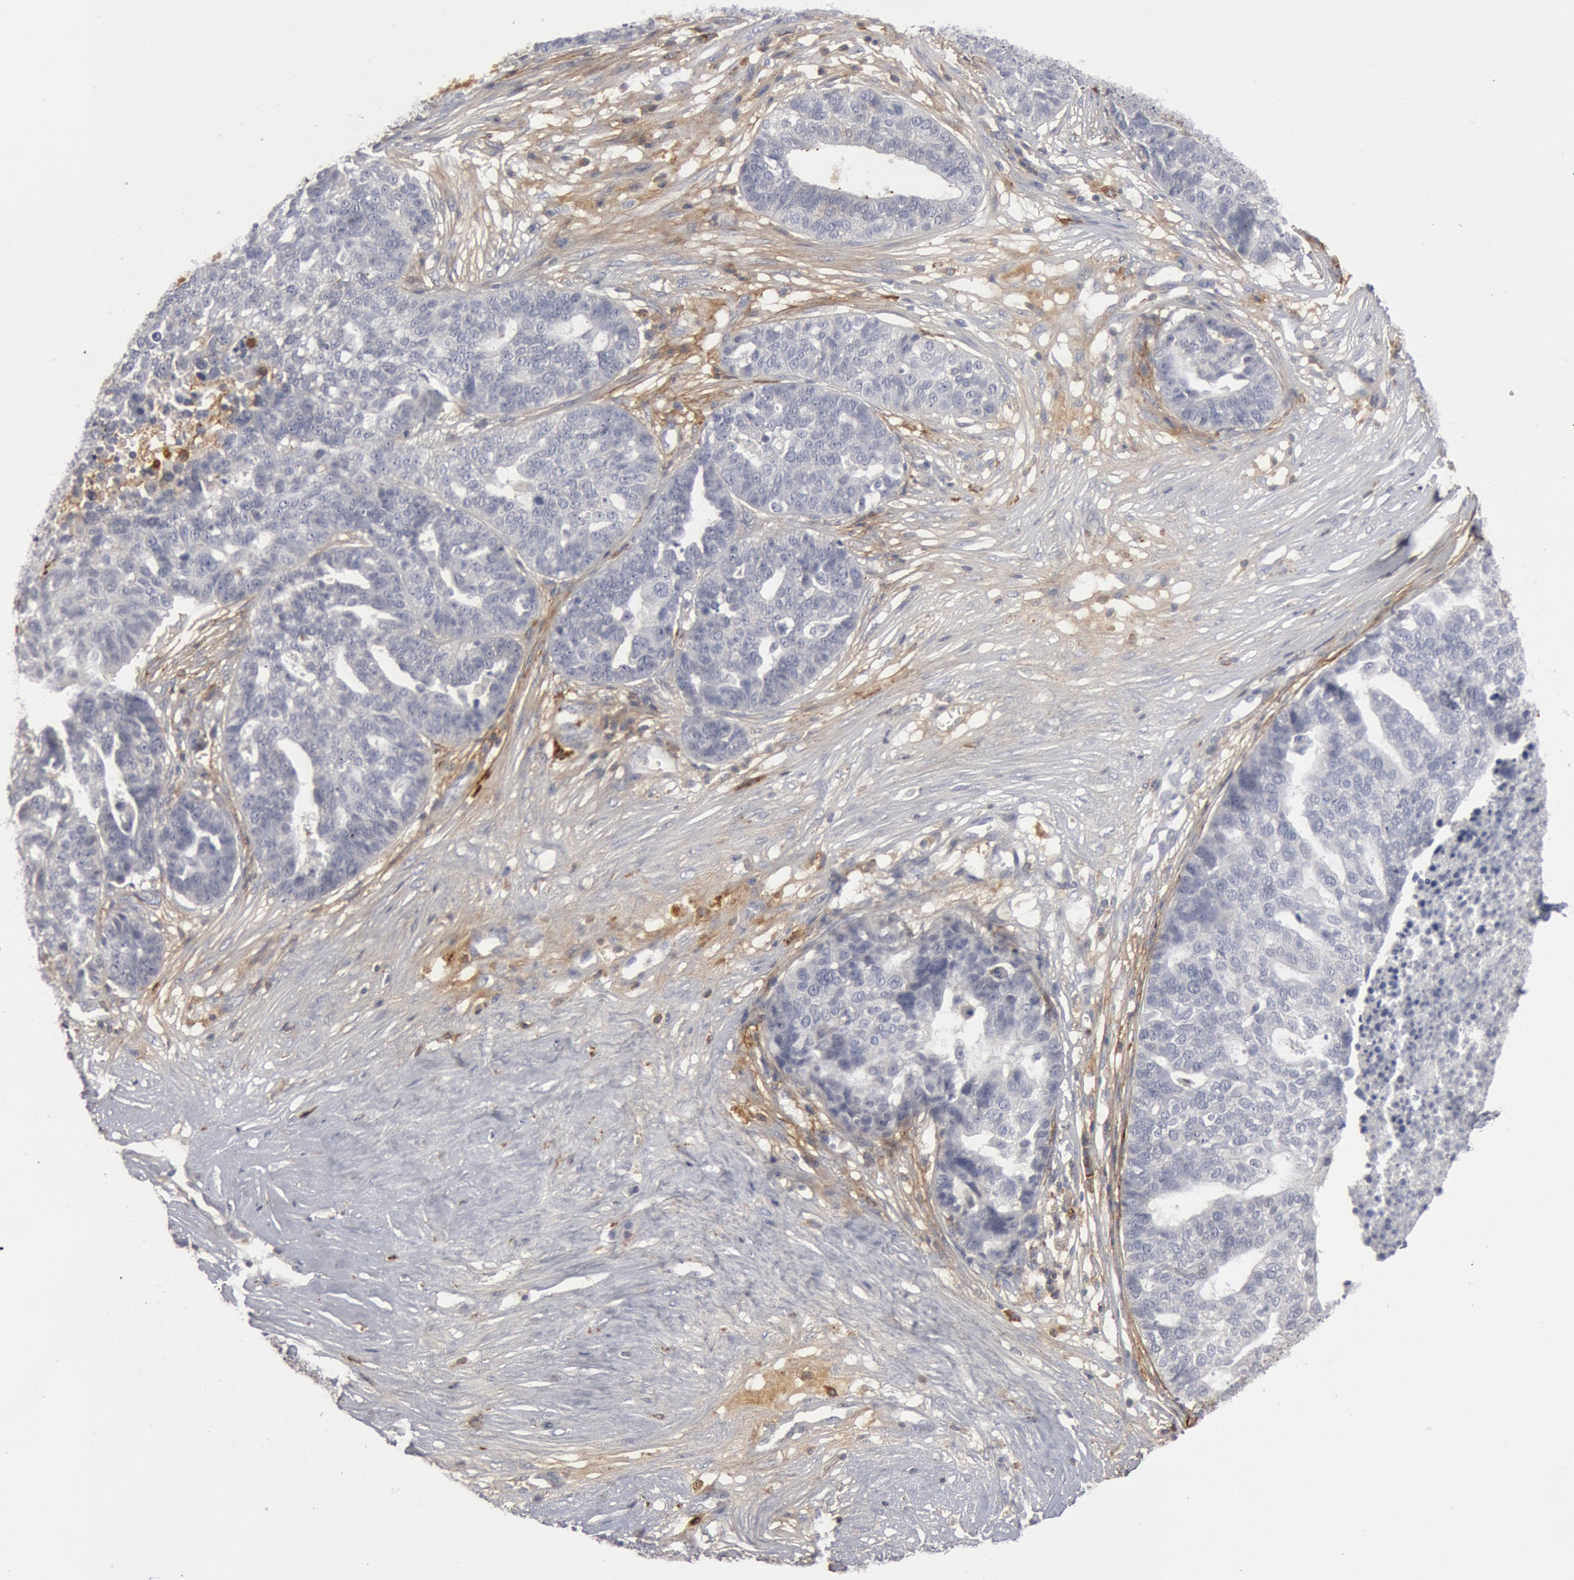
{"staining": {"intensity": "negative", "quantity": "none", "location": "none"}, "tissue": "ovarian cancer", "cell_type": "Tumor cells", "image_type": "cancer", "snomed": [{"axis": "morphology", "description": "Cystadenocarcinoma, serous, NOS"}, {"axis": "topography", "description": "Ovary"}], "caption": "IHC histopathology image of neoplastic tissue: human ovarian cancer stained with DAB (3,3'-diaminobenzidine) displays no significant protein expression in tumor cells.", "gene": "C1QC", "patient": {"sex": "female", "age": 59}}